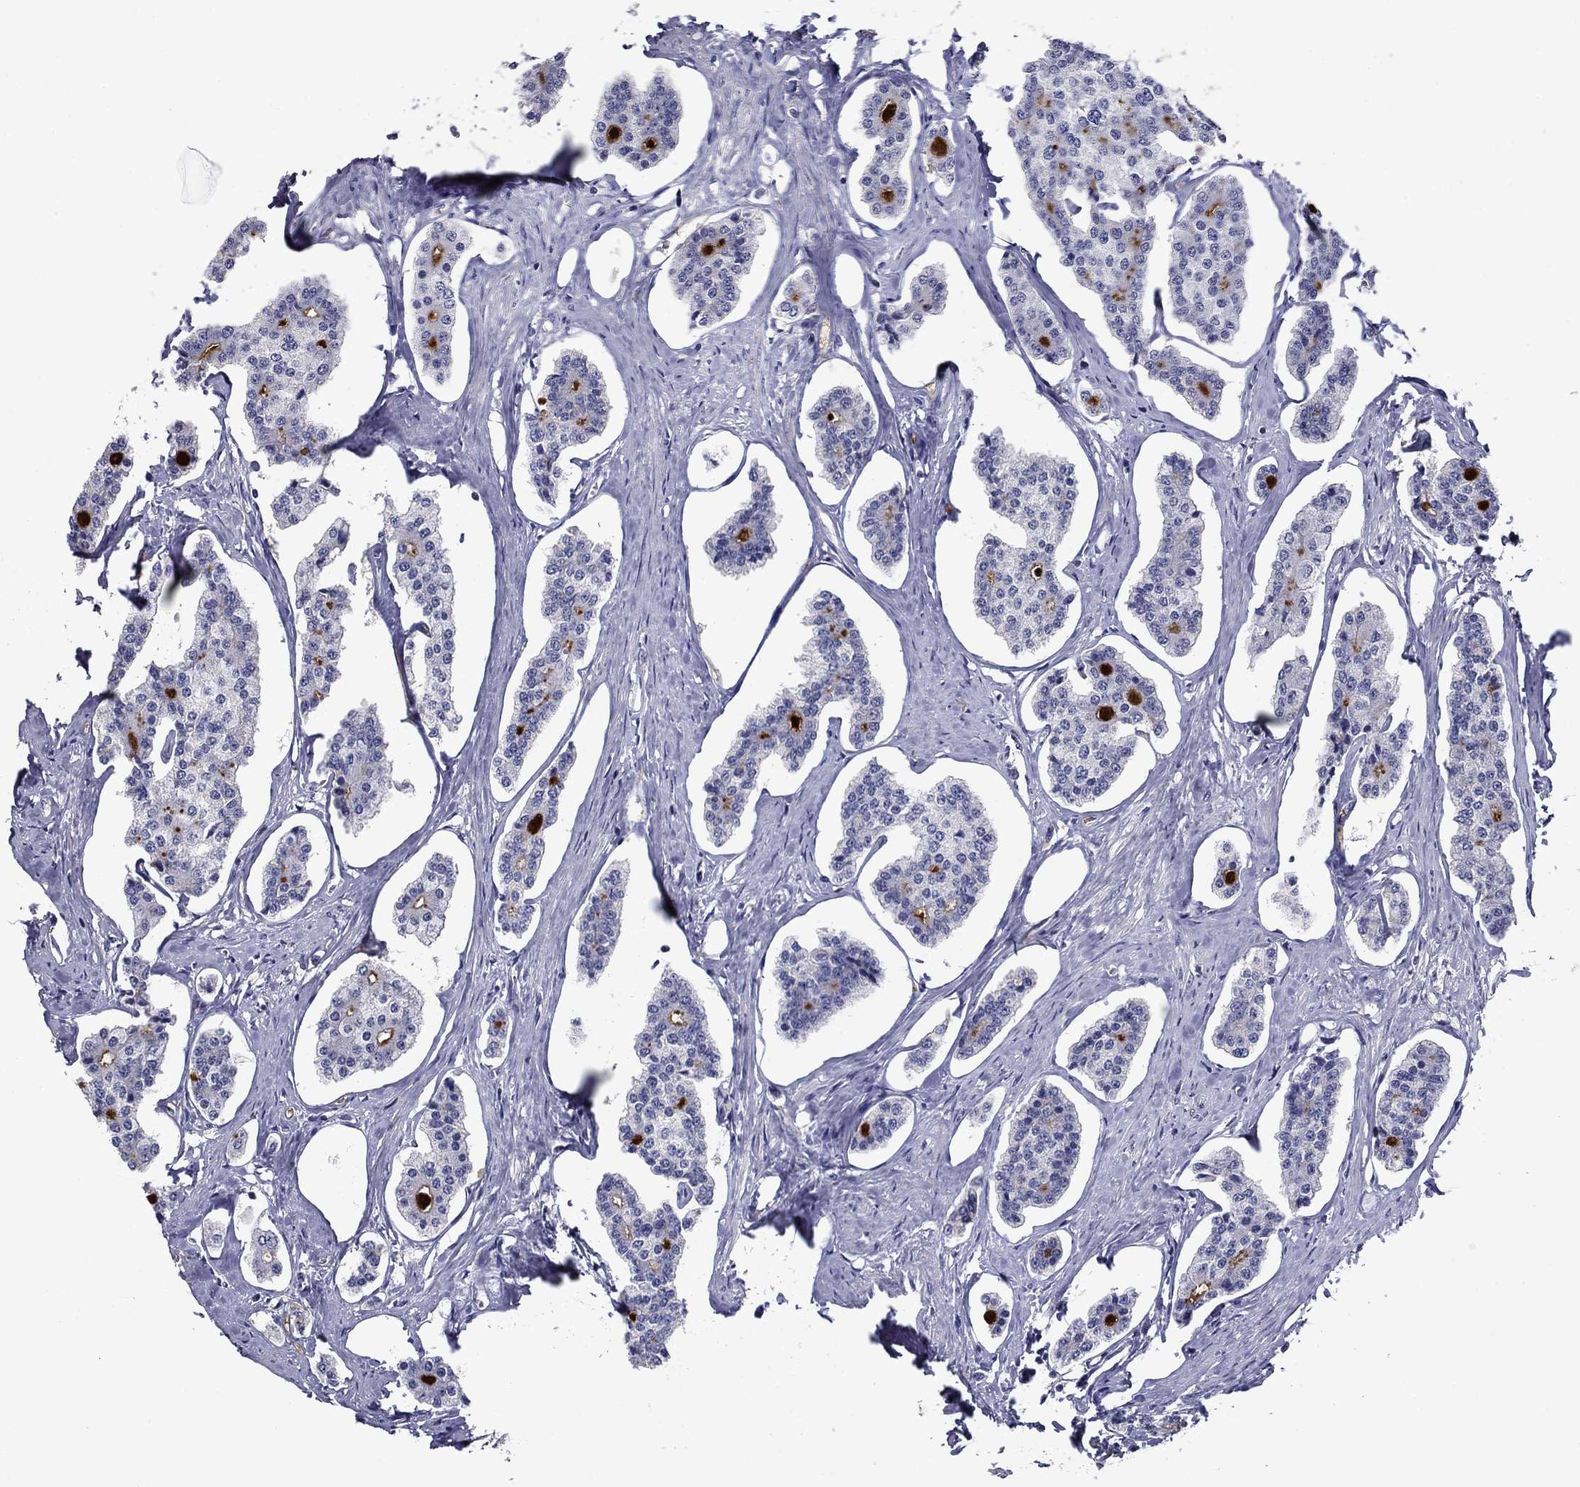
{"staining": {"intensity": "negative", "quantity": "none", "location": "none"}, "tissue": "carcinoid", "cell_type": "Tumor cells", "image_type": "cancer", "snomed": [{"axis": "morphology", "description": "Carcinoid, malignant, NOS"}, {"axis": "topography", "description": "Small intestine"}], "caption": "Immunohistochemistry (IHC) of malignant carcinoid displays no staining in tumor cells. (Brightfield microscopy of DAB (3,3'-diaminobenzidine) IHC at high magnification).", "gene": "CNDP1", "patient": {"sex": "female", "age": 65}}